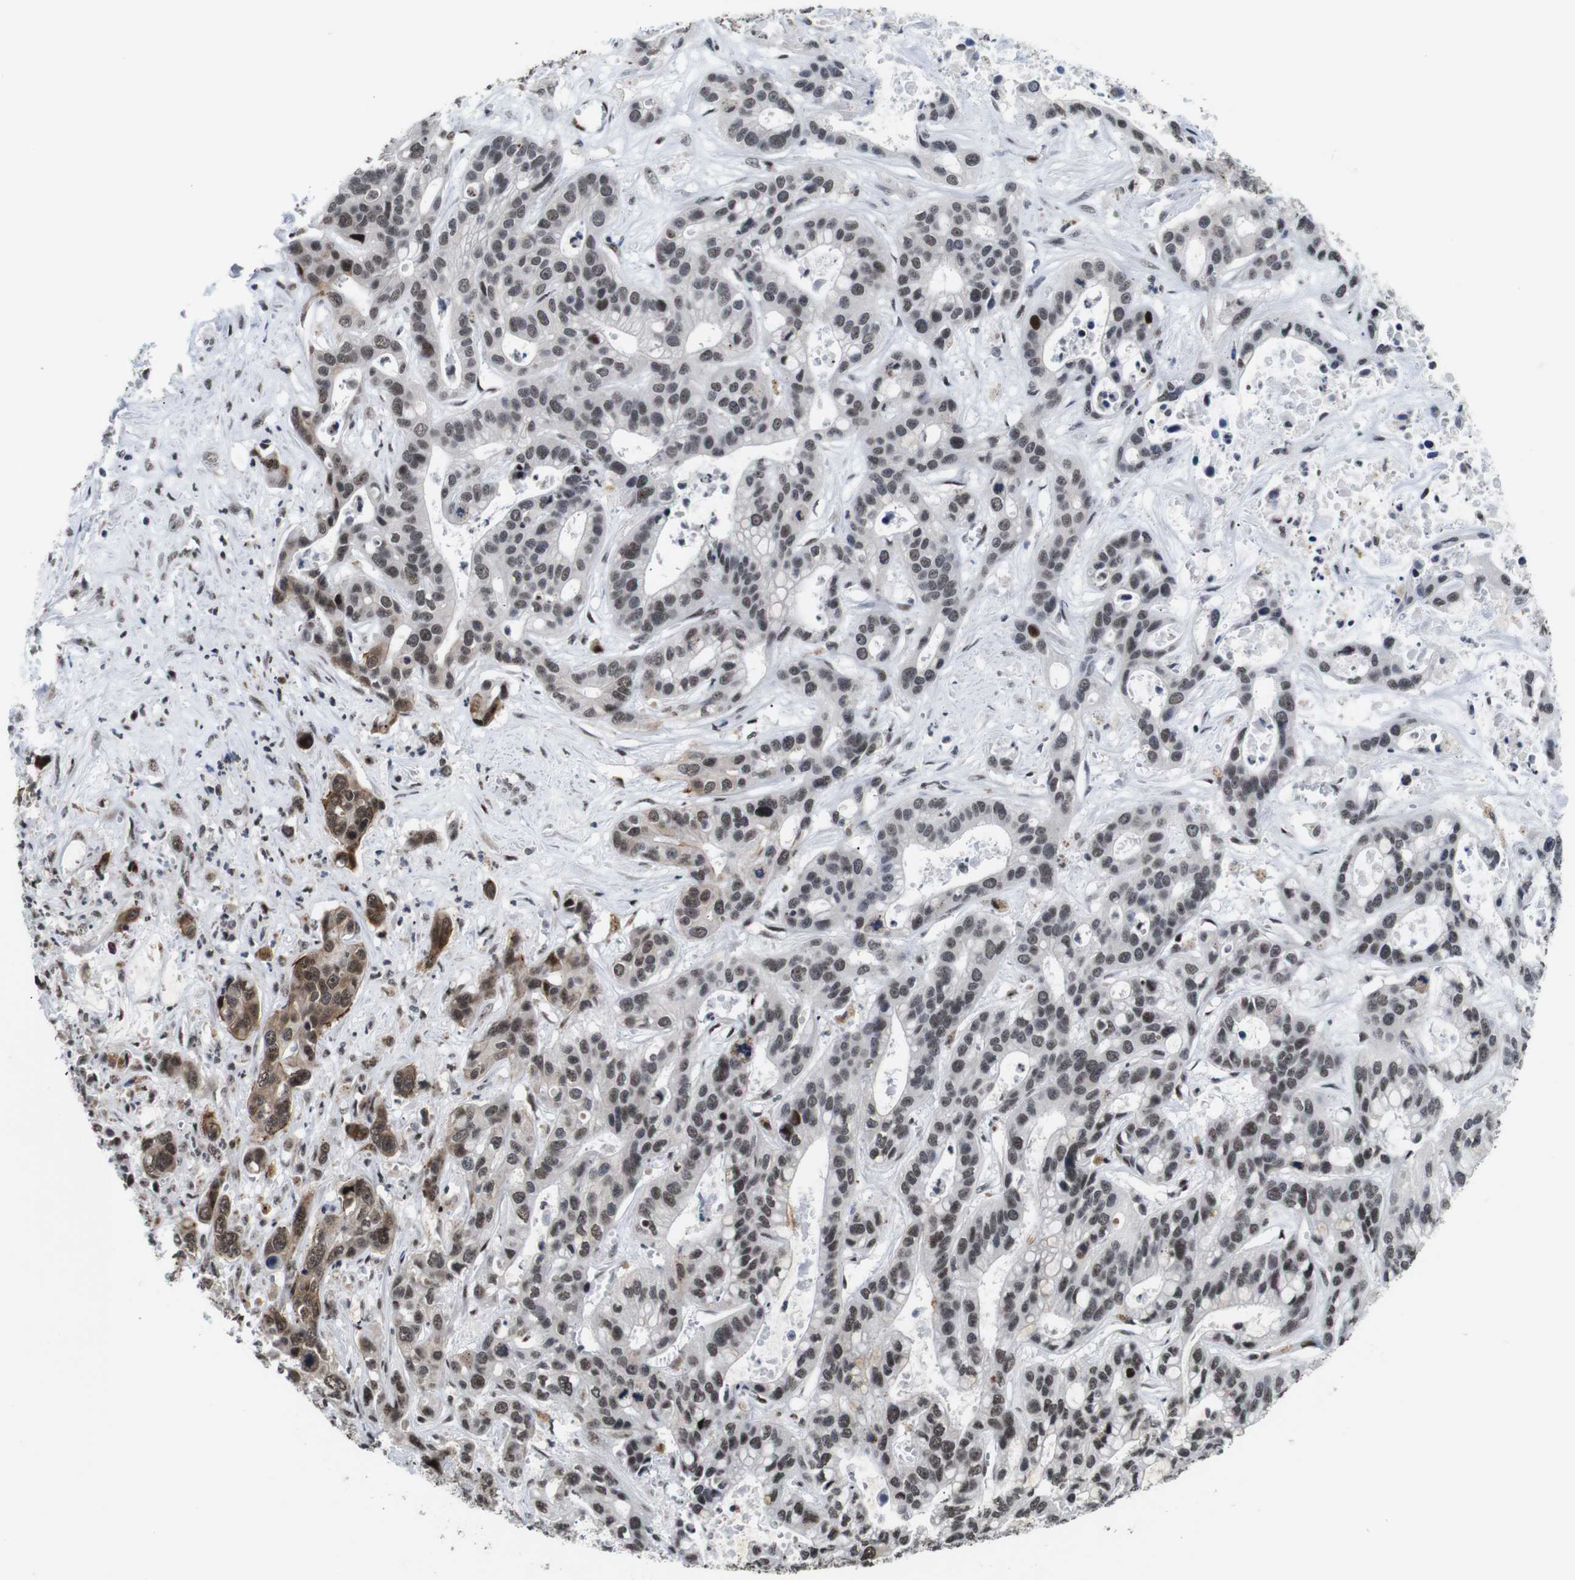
{"staining": {"intensity": "moderate", "quantity": ">75%", "location": "cytoplasmic/membranous,nuclear"}, "tissue": "liver cancer", "cell_type": "Tumor cells", "image_type": "cancer", "snomed": [{"axis": "morphology", "description": "Cholangiocarcinoma"}, {"axis": "topography", "description": "Liver"}], "caption": "Protein analysis of liver cholangiocarcinoma tissue shows moderate cytoplasmic/membranous and nuclear staining in approximately >75% of tumor cells.", "gene": "EIF4G1", "patient": {"sex": "female", "age": 65}}